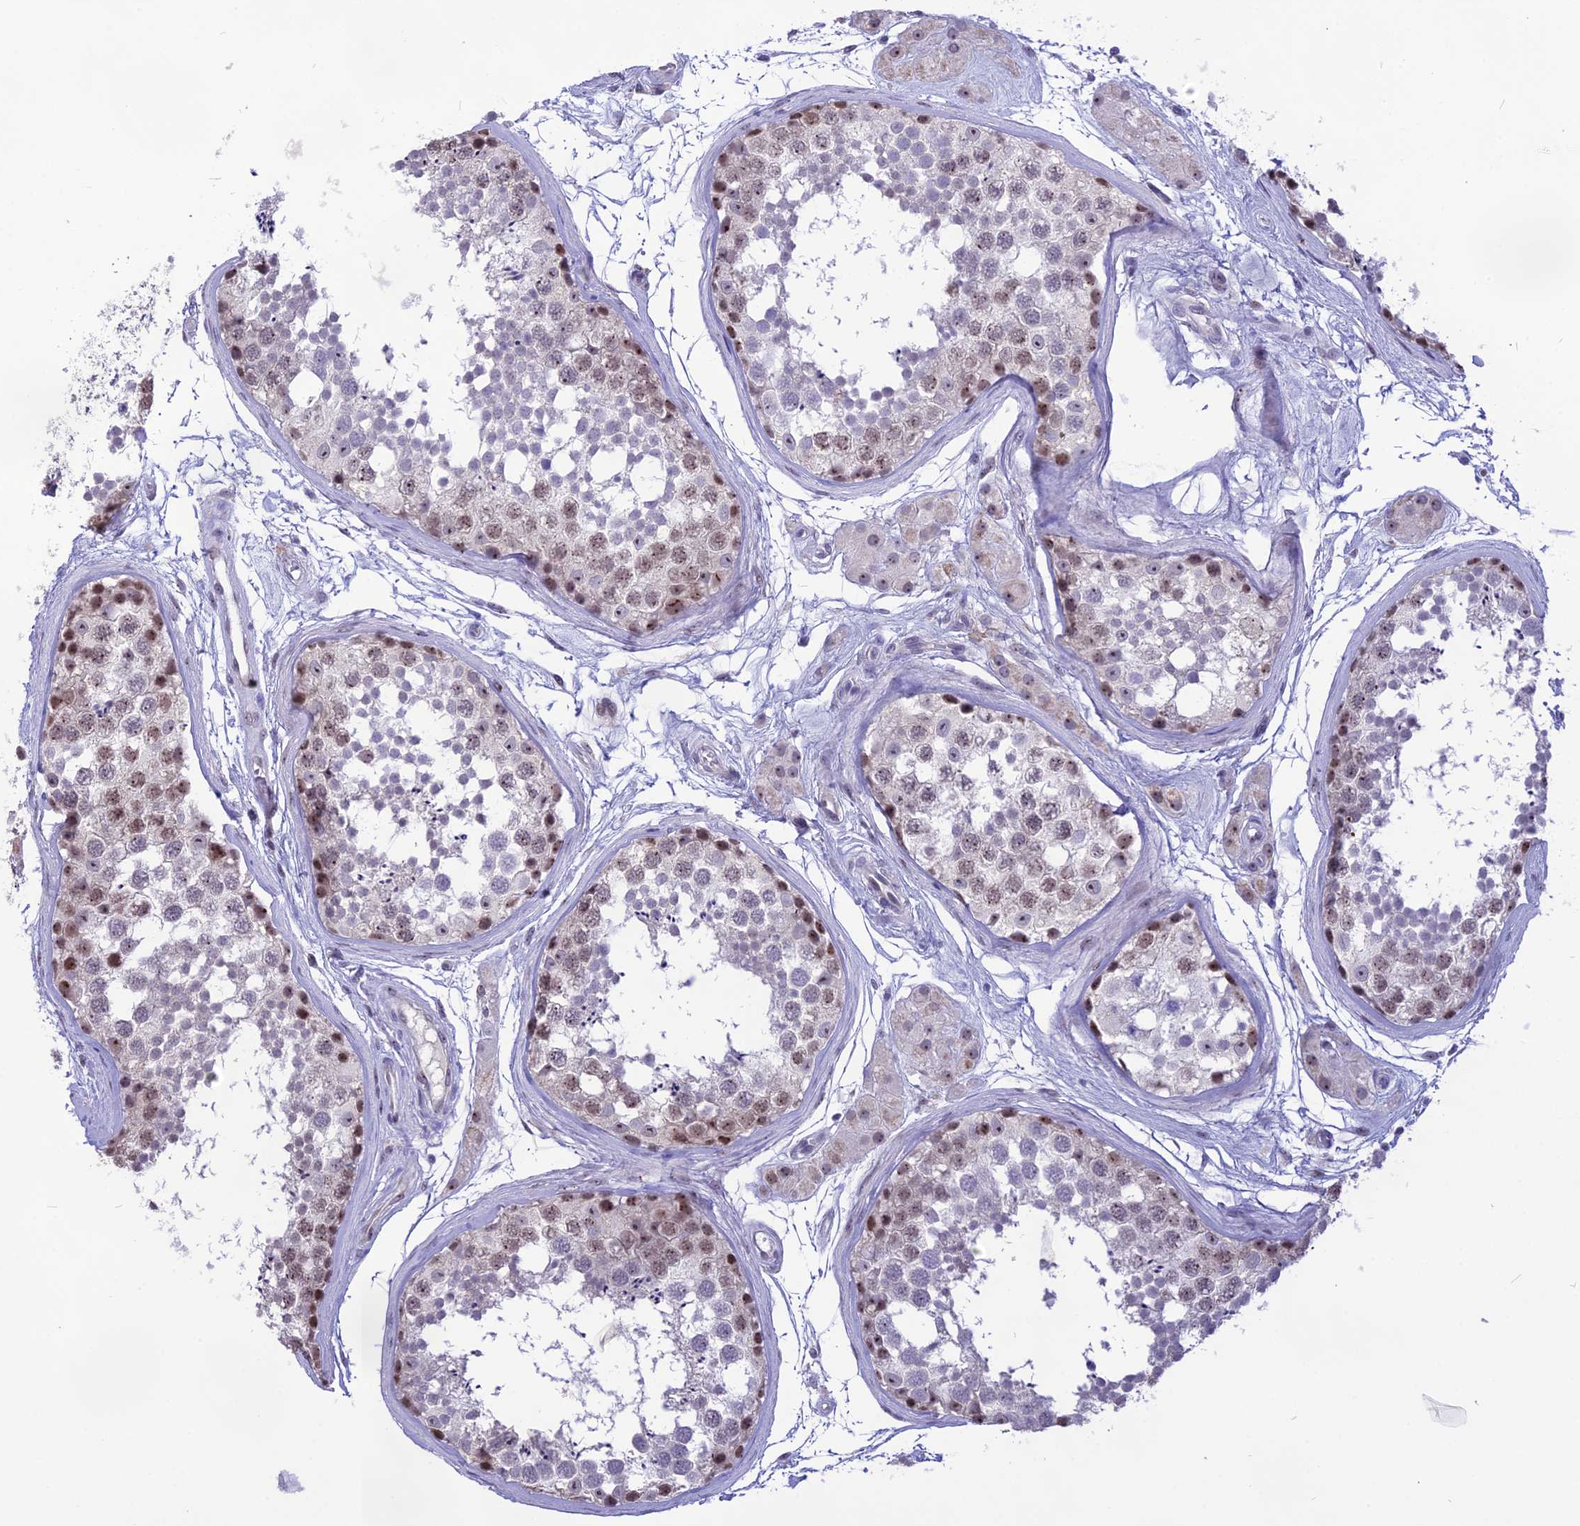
{"staining": {"intensity": "moderate", "quantity": "25%-75%", "location": "nuclear"}, "tissue": "testis", "cell_type": "Cells in seminiferous ducts", "image_type": "normal", "snomed": [{"axis": "morphology", "description": "Normal tissue, NOS"}, {"axis": "topography", "description": "Testis"}], "caption": "Cells in seminiferous ducts exhibit medium levels of moderate nuclear staining in about 25%-75% of cells in normal human testis.", "gene": "CMSS1", "patient": {"sex": "male", "age": 56}}